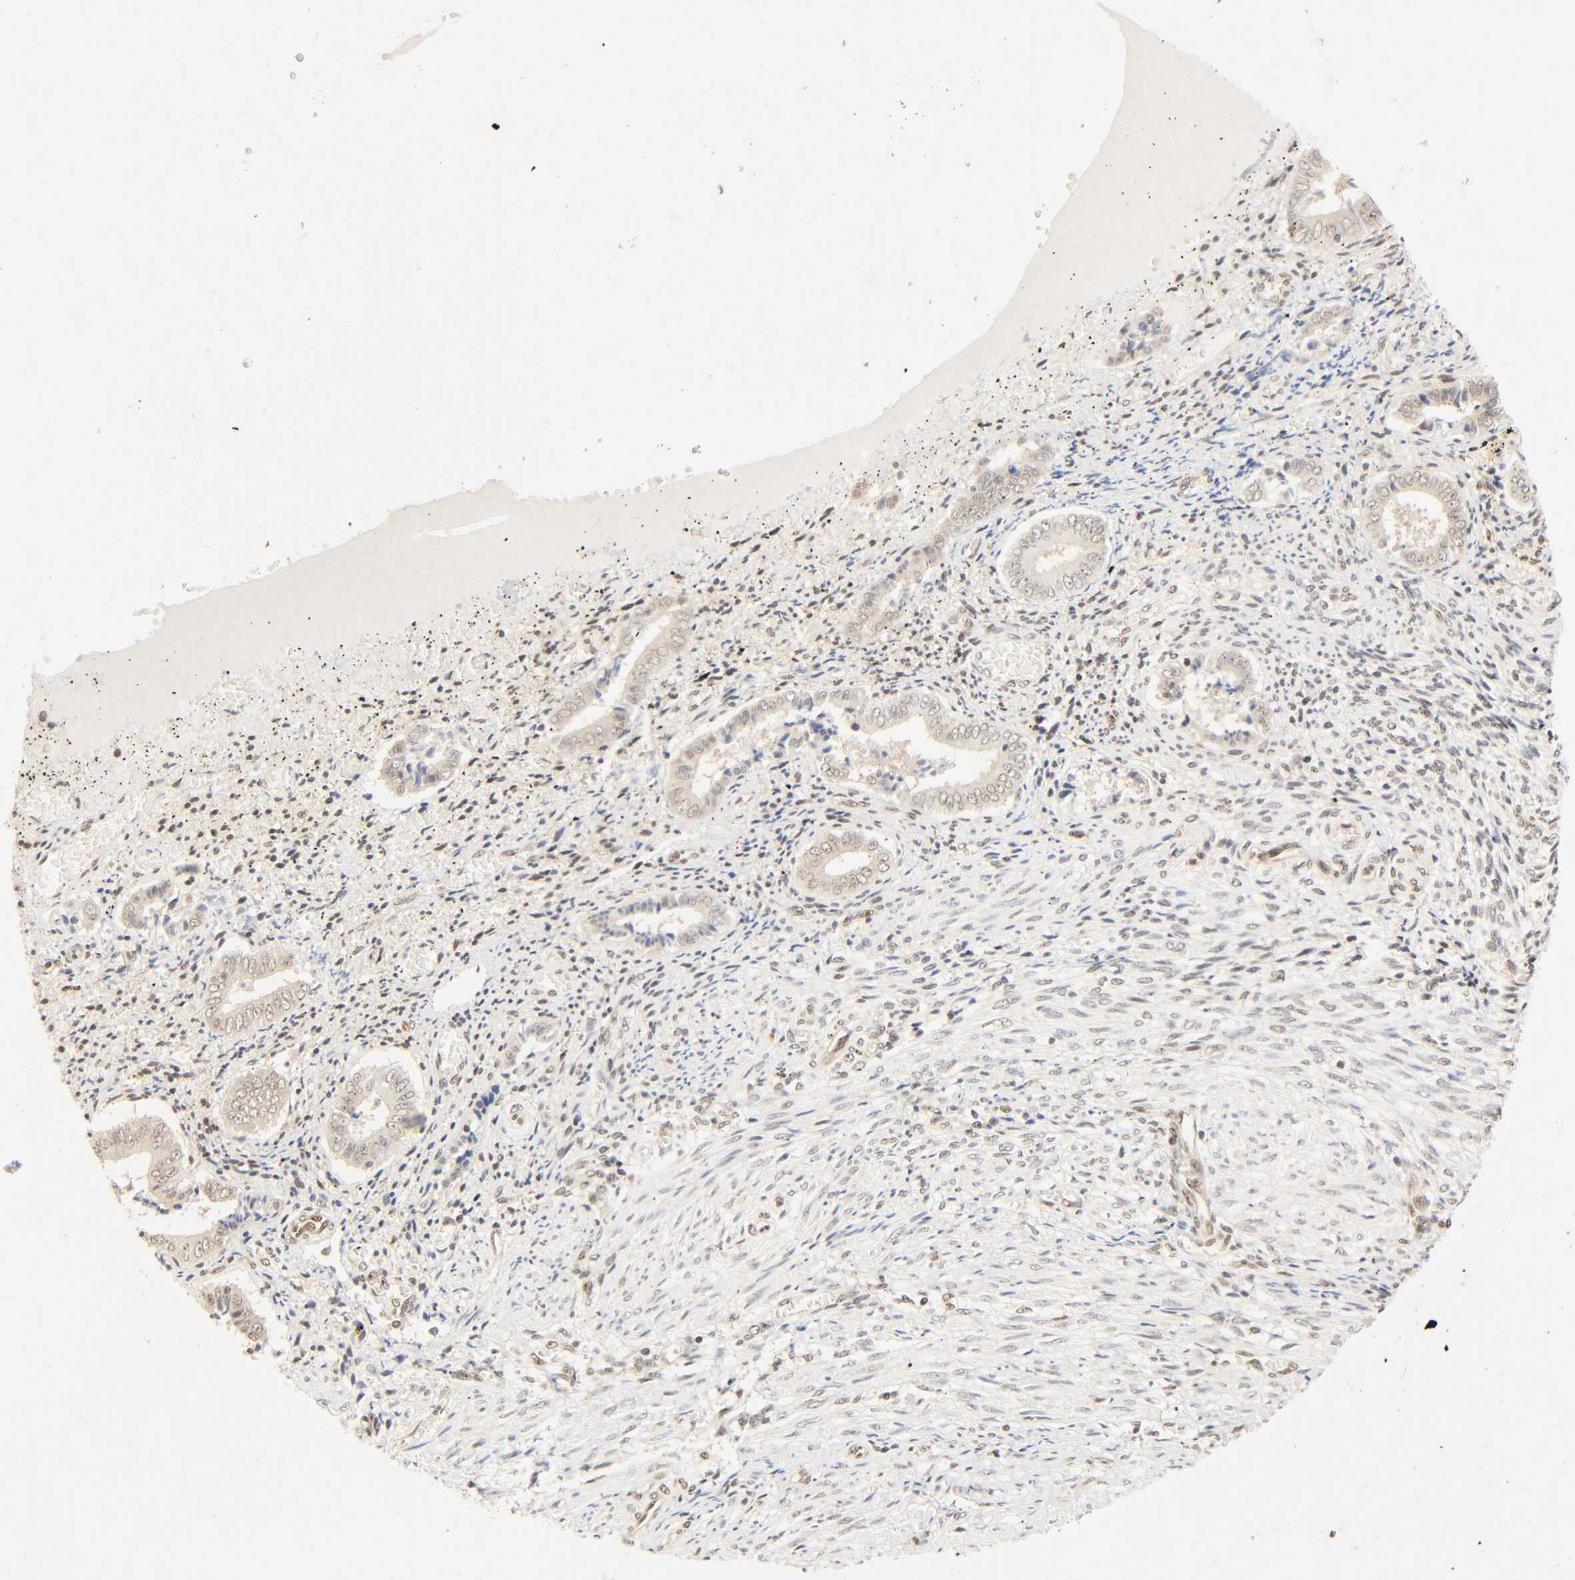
{"staining": {"intensity": "weak", "quantity": "25%-75%", "location": "nuclear"}, "tissue": "endometrium", "cell_type": "Cells in endometrial stroma", "image_type": "normal", "snomed": [{"axis": "morphology", "description": "Normal tissue, NOS"}, {"axis": "topography", "description": "Endometrium"}], "caption": "Immunohistochemistry (IHC) histopathology image of unremarkable endometrium: endometrium stained using IHC displays low levels of weak protein expression localized specifically in the nuclear of cells in endometrial stroma, appearing as a nuclear brown color.", "gene": "UBC", "patient": {"sex": "female", "age": 42}}